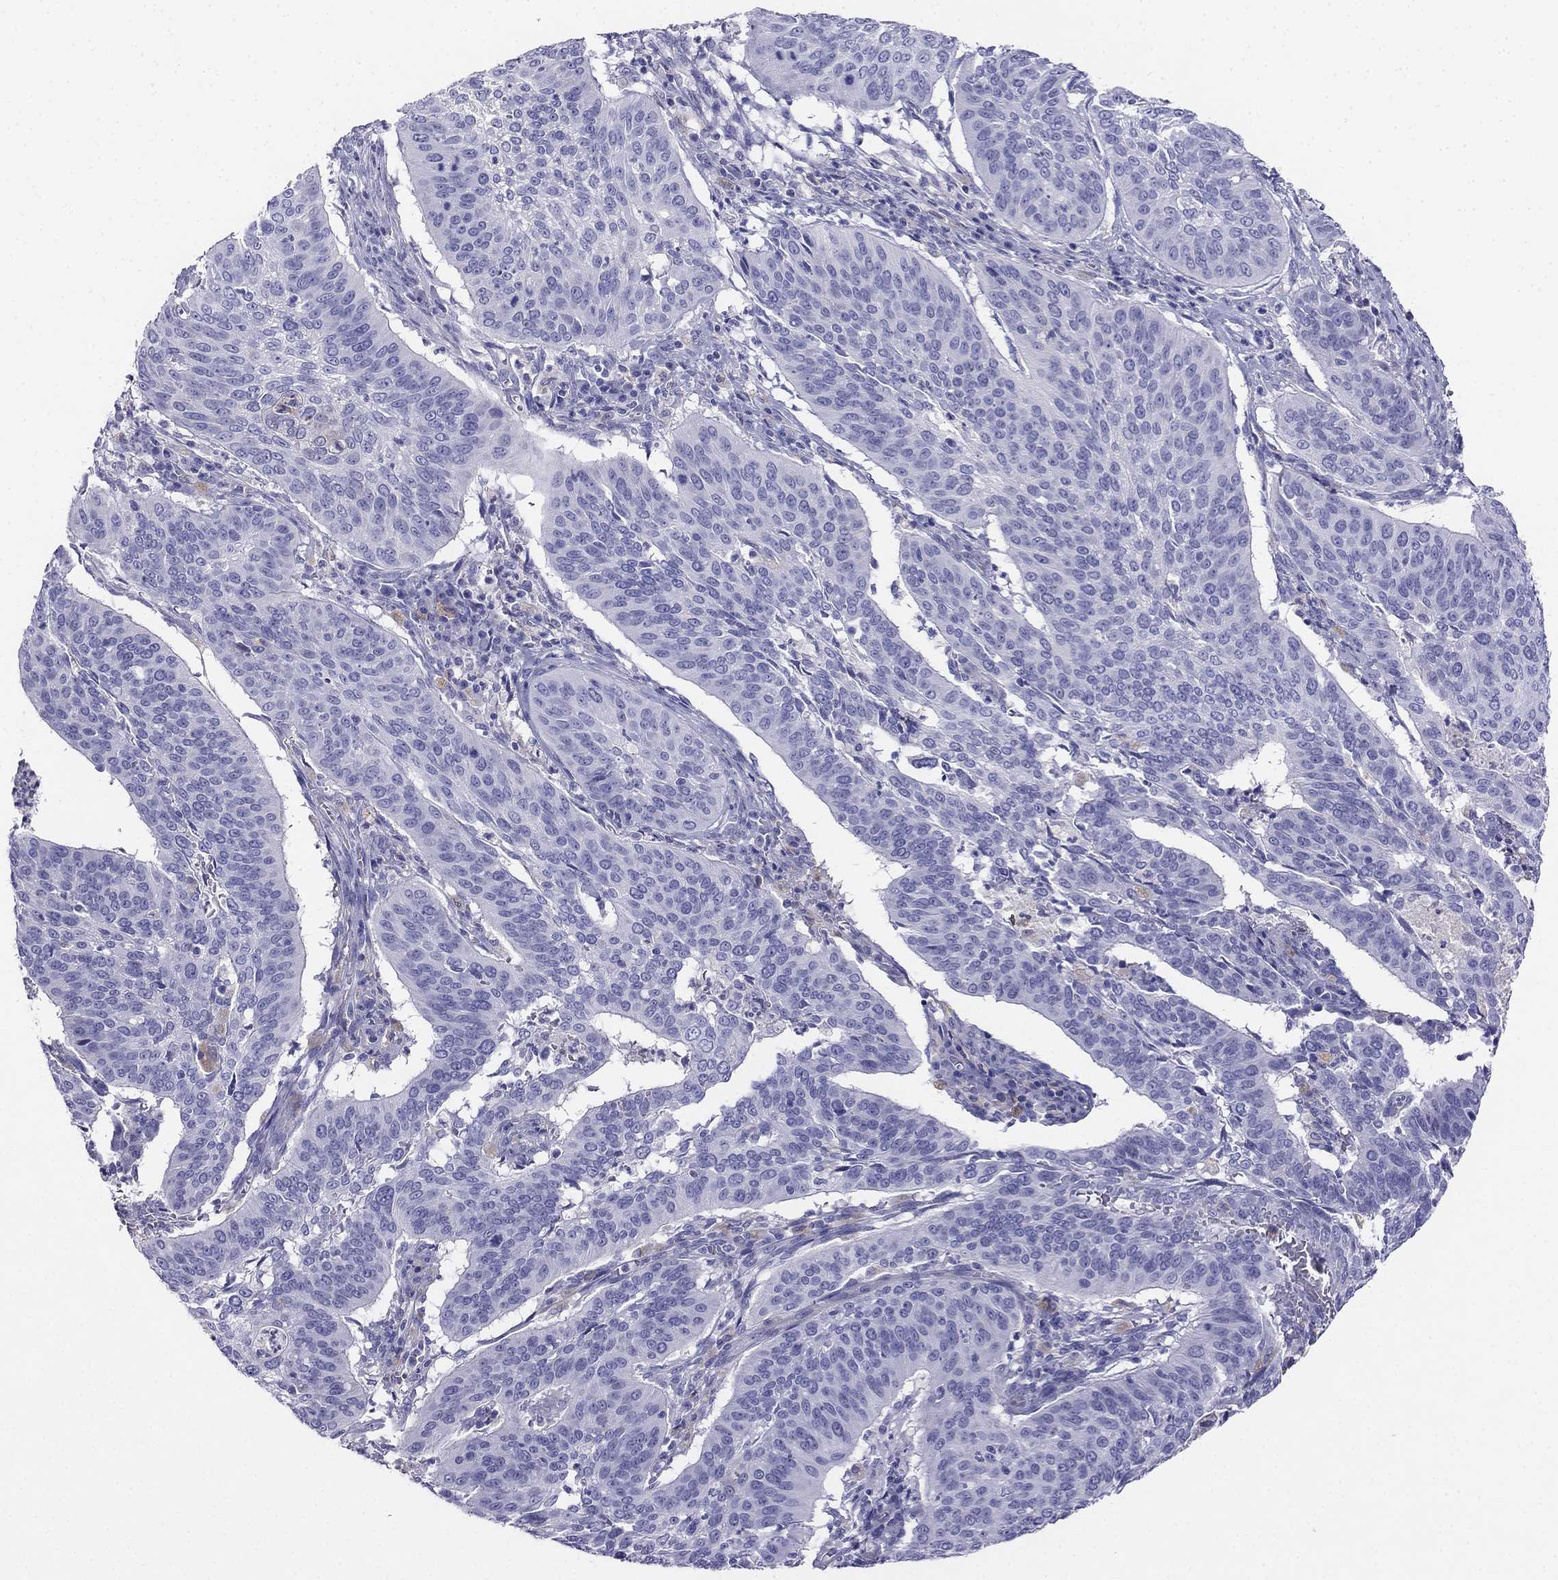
{"staining": {"intensity": "negative", "quantity": "none", "location": "none"}, "tissue": "cervical cancer", "cell_type": "Tumor cells", "image_type": "cancer", "snomed": [{"axis": "morphology", "description": "Normal tissue, NOS"}, {"axis": "morphology", "description": "Squamous cell carcinoma, NOS"}, {"axis": "topography", "description": "Cervix"}], "caption": "High magnification brightfield microscopy of cervical squamous cell carcinoma stained with DAB (3,3'-diaminobenzidine) (brown) and counterstained with hematoxylin (blue): tumor cells show no significant positivity. The staining was performed using DAB (3,3'-diaminobenzidine) to visualize the protein expression in brown, while the nuclei were stained in blue with hematoxylin (Magnification: 20x).", "gene": "ALOXE3", "patient": {"sex": "female", "age": 39}}